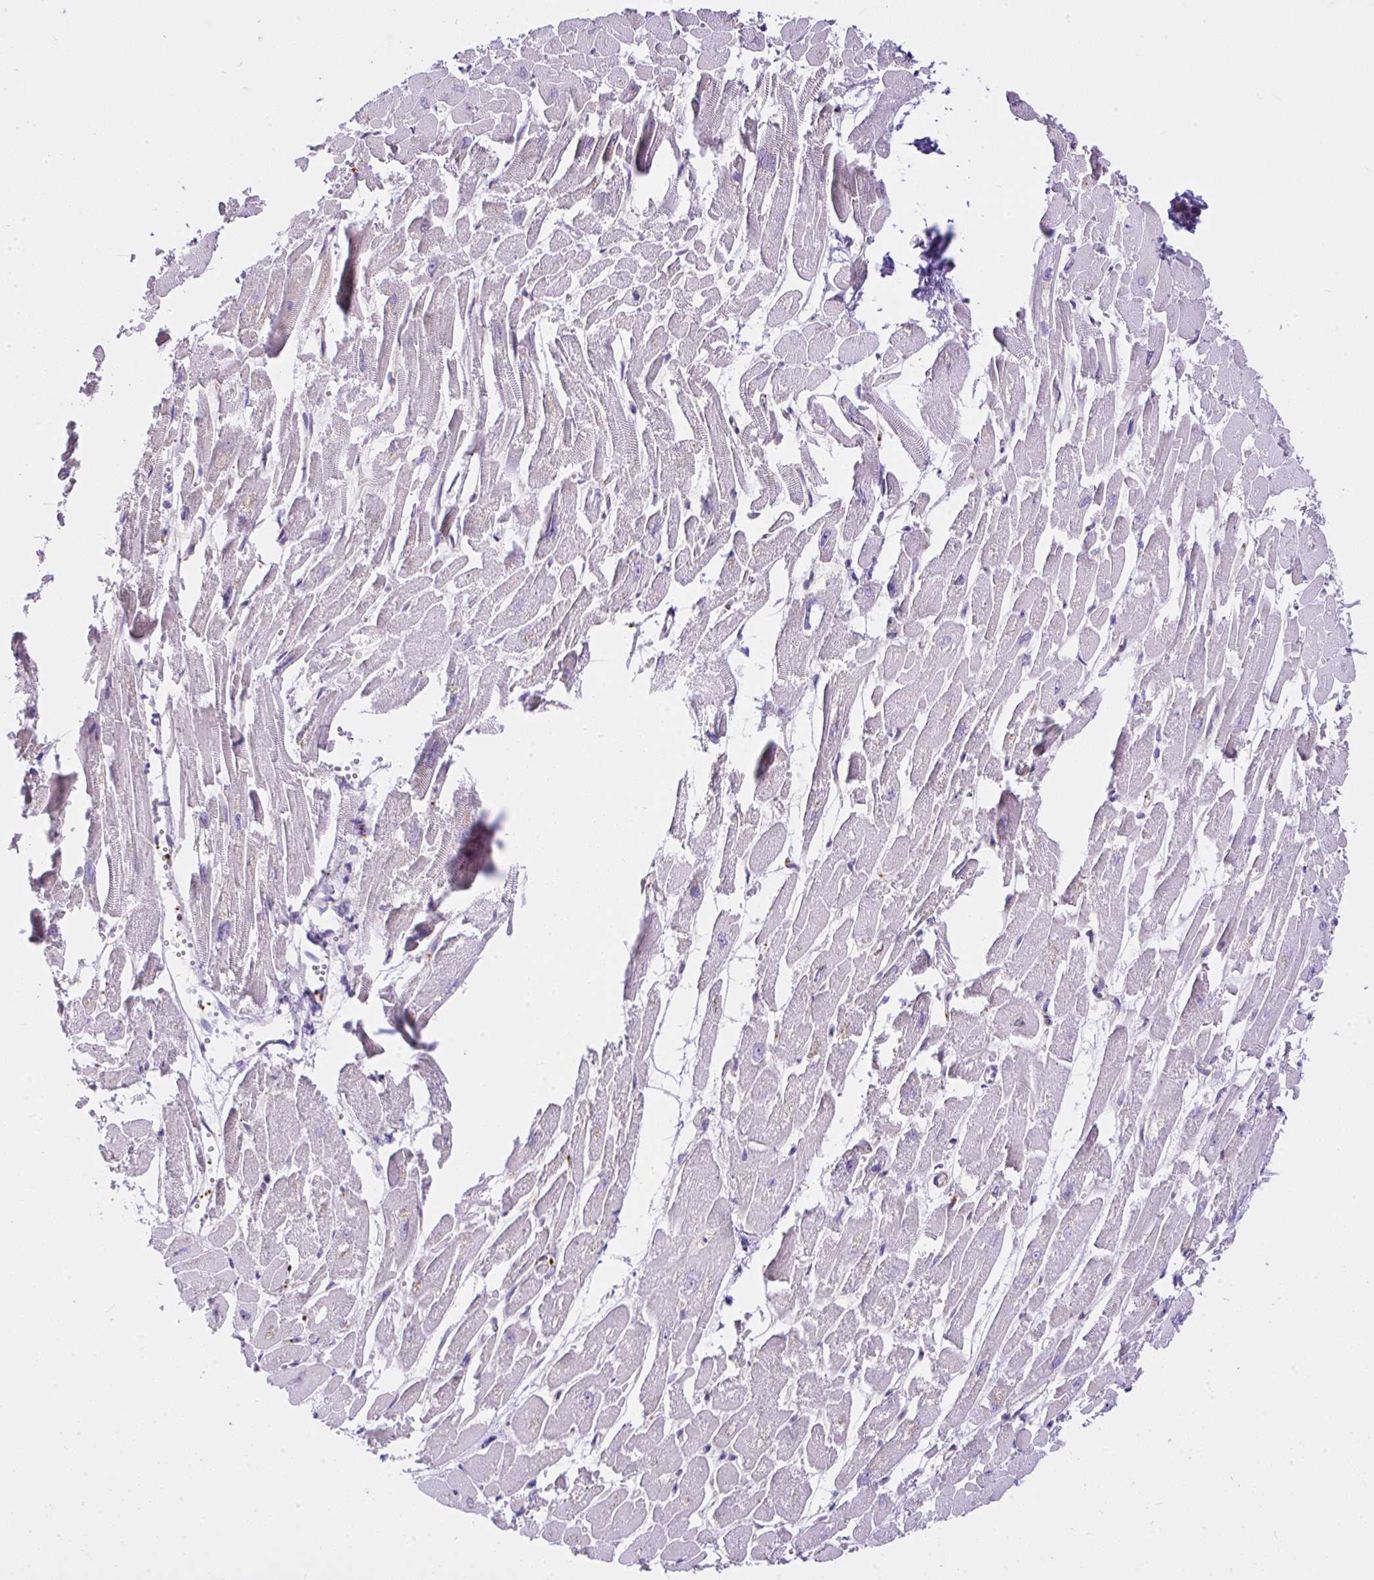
{"staining": {"intensity": "negative", "quantity": "none", "location": "none"}, "tissue": "heart muscle", "cell_type": "Cardiomyocytes", "image_type": "normal", "snomed": [{"axis": "morphology", "description": "Normal tissue, NOS"}, {"axis": "topography", "description": "Heart"}], "caption": "High magnification brightfield microscopy of normal heart muscle stained with DAB (brown) and counterstained with hematoxylin (blue): cardiomyocytes show no significant expression.", "gene": "CCDC142", "patient": {"sex": "male", "age": 54}}